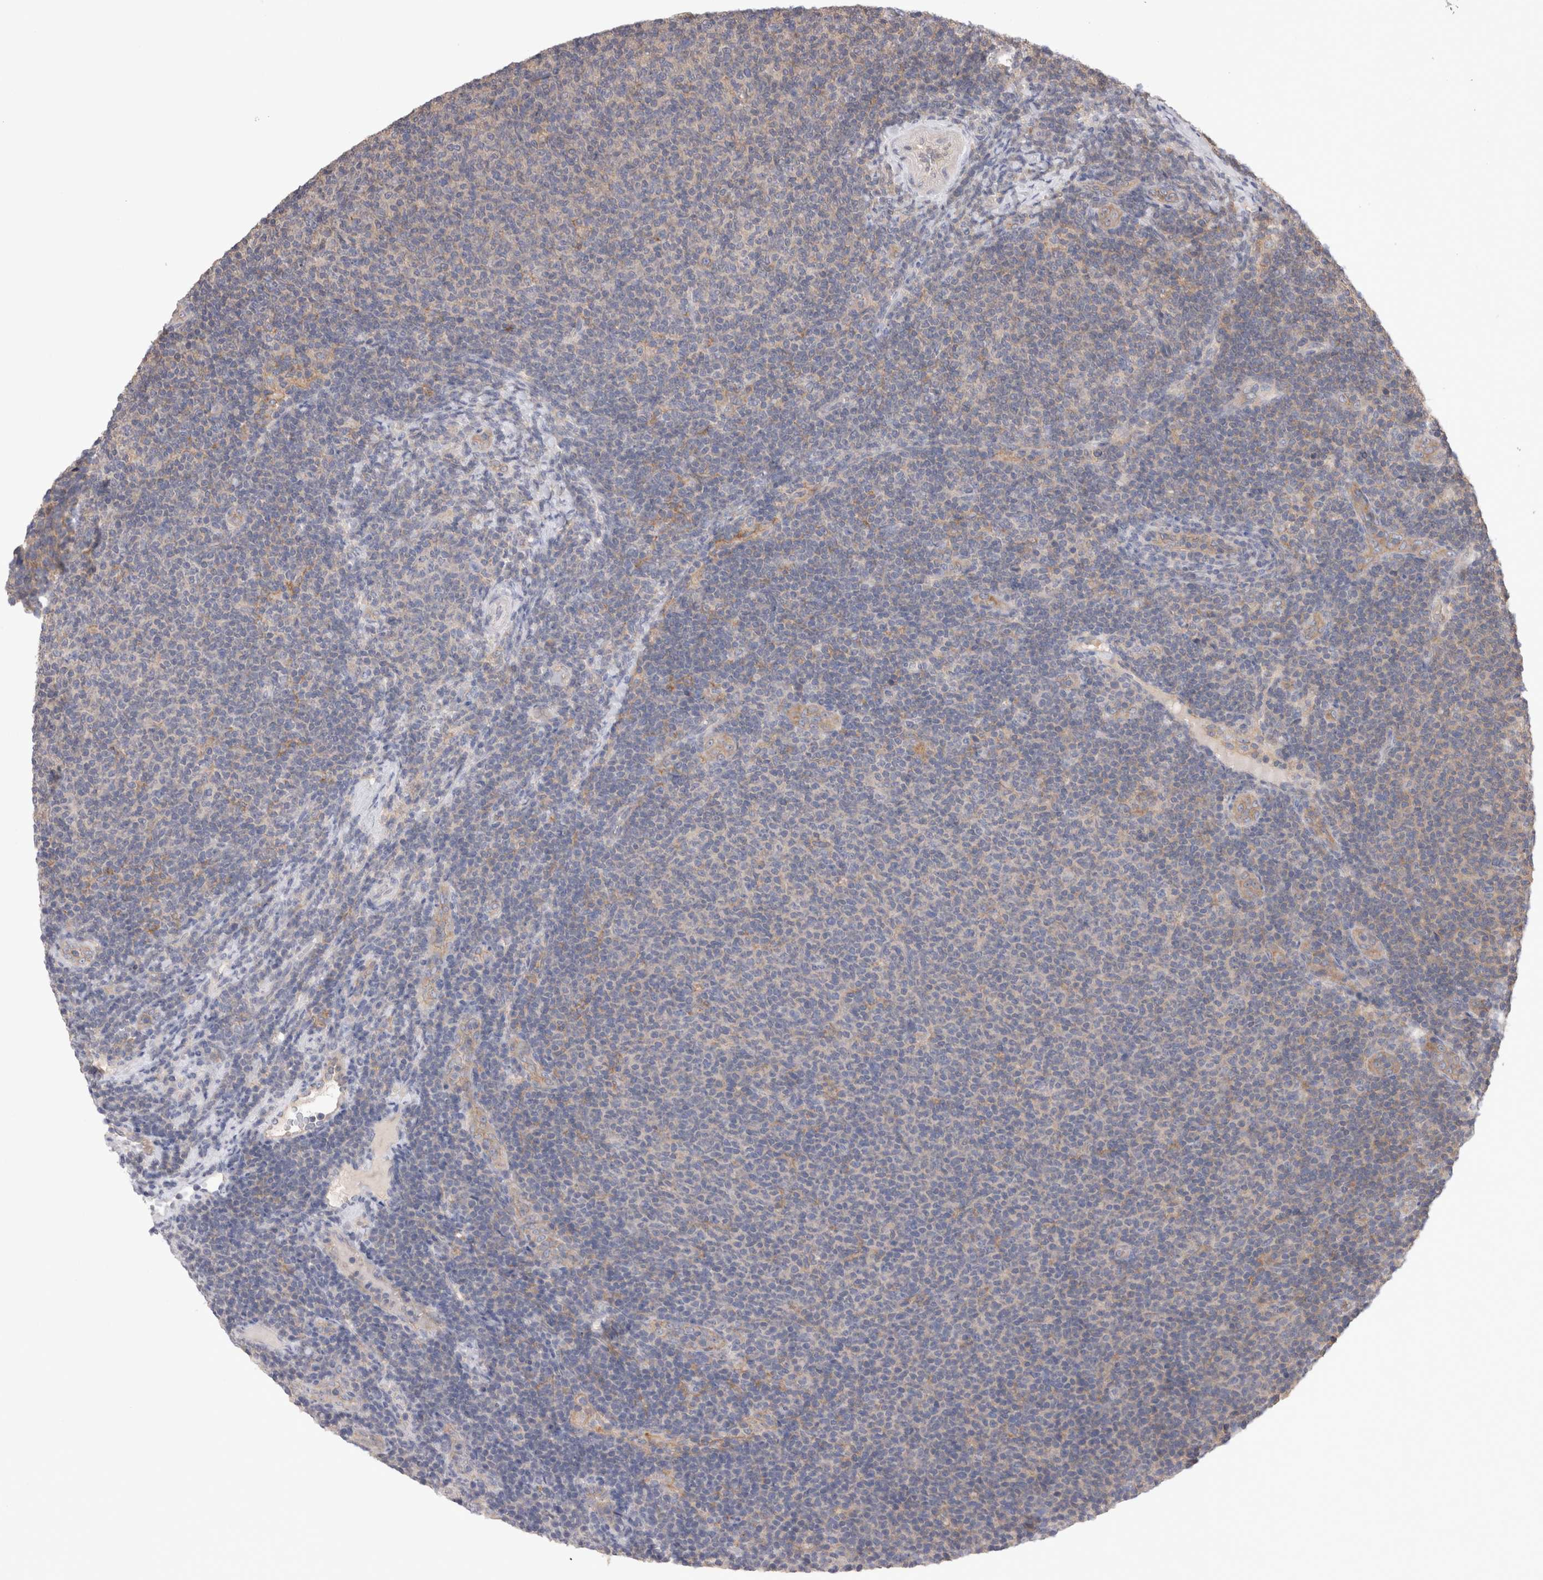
{"staining": {"intensity": "negative", "quantity": "none", "location": "none"}, "tissue": "lymphoma", "cell_type": "Tumor cells", "image_type": "cancer", "snomed": [{"axis": "morphology", "description": "Malignant lymphoma, non-Hodgkin's type, Low grade"}, {"axis": "topography", "description": "Lymph node"}], "caption": "Immunohistochemistry (IHC) histopathology image of neoplastic tissue: human malignant lymphoma, non-Hodgkin's type (low-grade) stained with DAB demonstrates no significant protein expression in tumor cells.", "gene": "OTOR", "patient": {"sex": "male", "age": 66}}